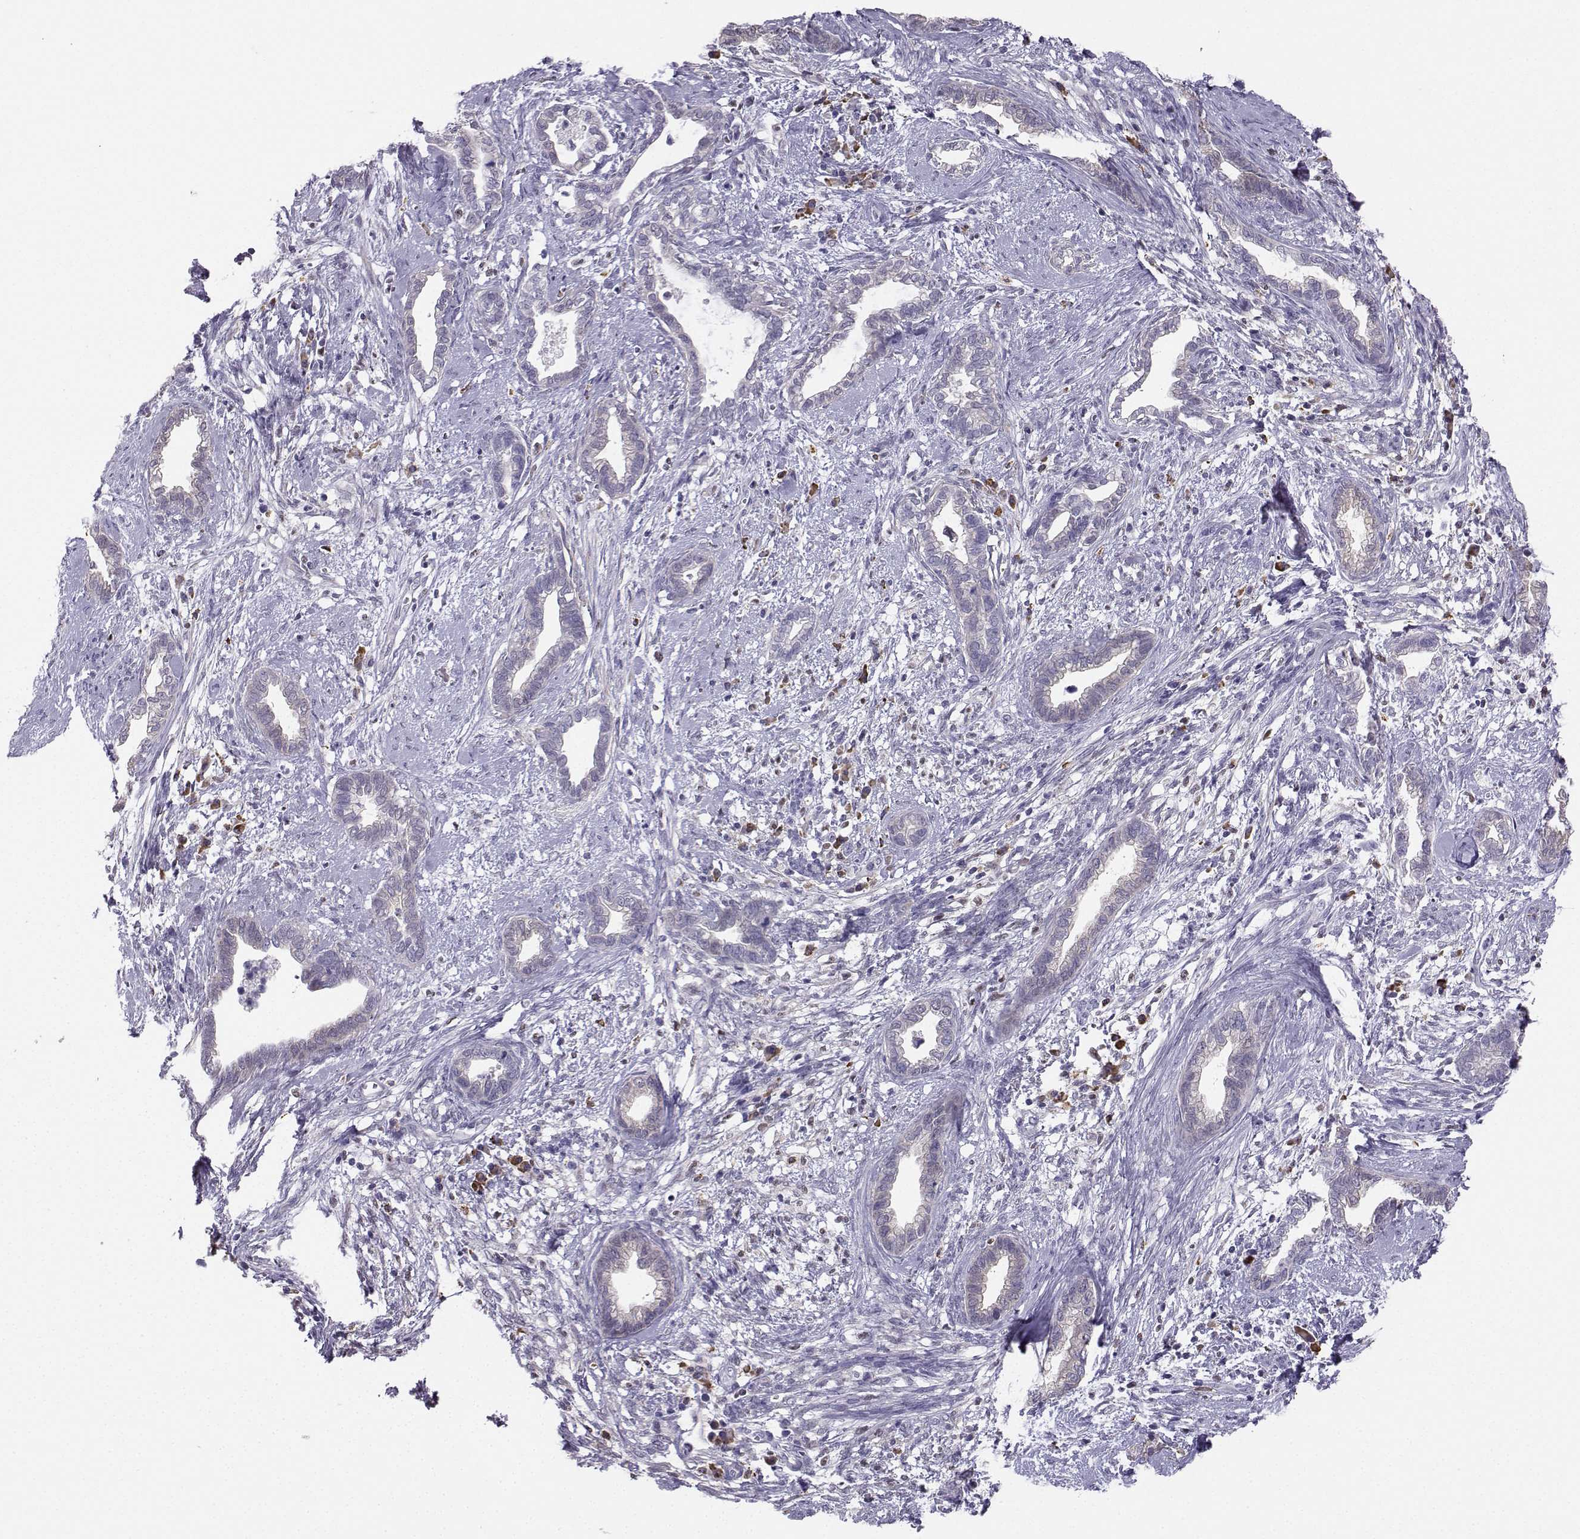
{"staining": {"intensity": "negative", "quantity": "none", "location": "none"}, "tissue": "cervical cancer", "cell_type": "Tumor cells", "image_type": "cancer", "snomed": [{"axis": "morphology", "description": "Adenocarcinoma, NOS"}, {"axis": "topography", "description": "Cervix"}], "caption": "IHC micrograph of human cervical cancer stained for a protein (brown), which displays no staining in tumor cells. (Stains: DAB IHC with hematoxylin counter stain, Microscopy: brightfield microscopy at high magnification).", "gene": "DCLK3", "patient": {"sex": "female", "age": 62}}